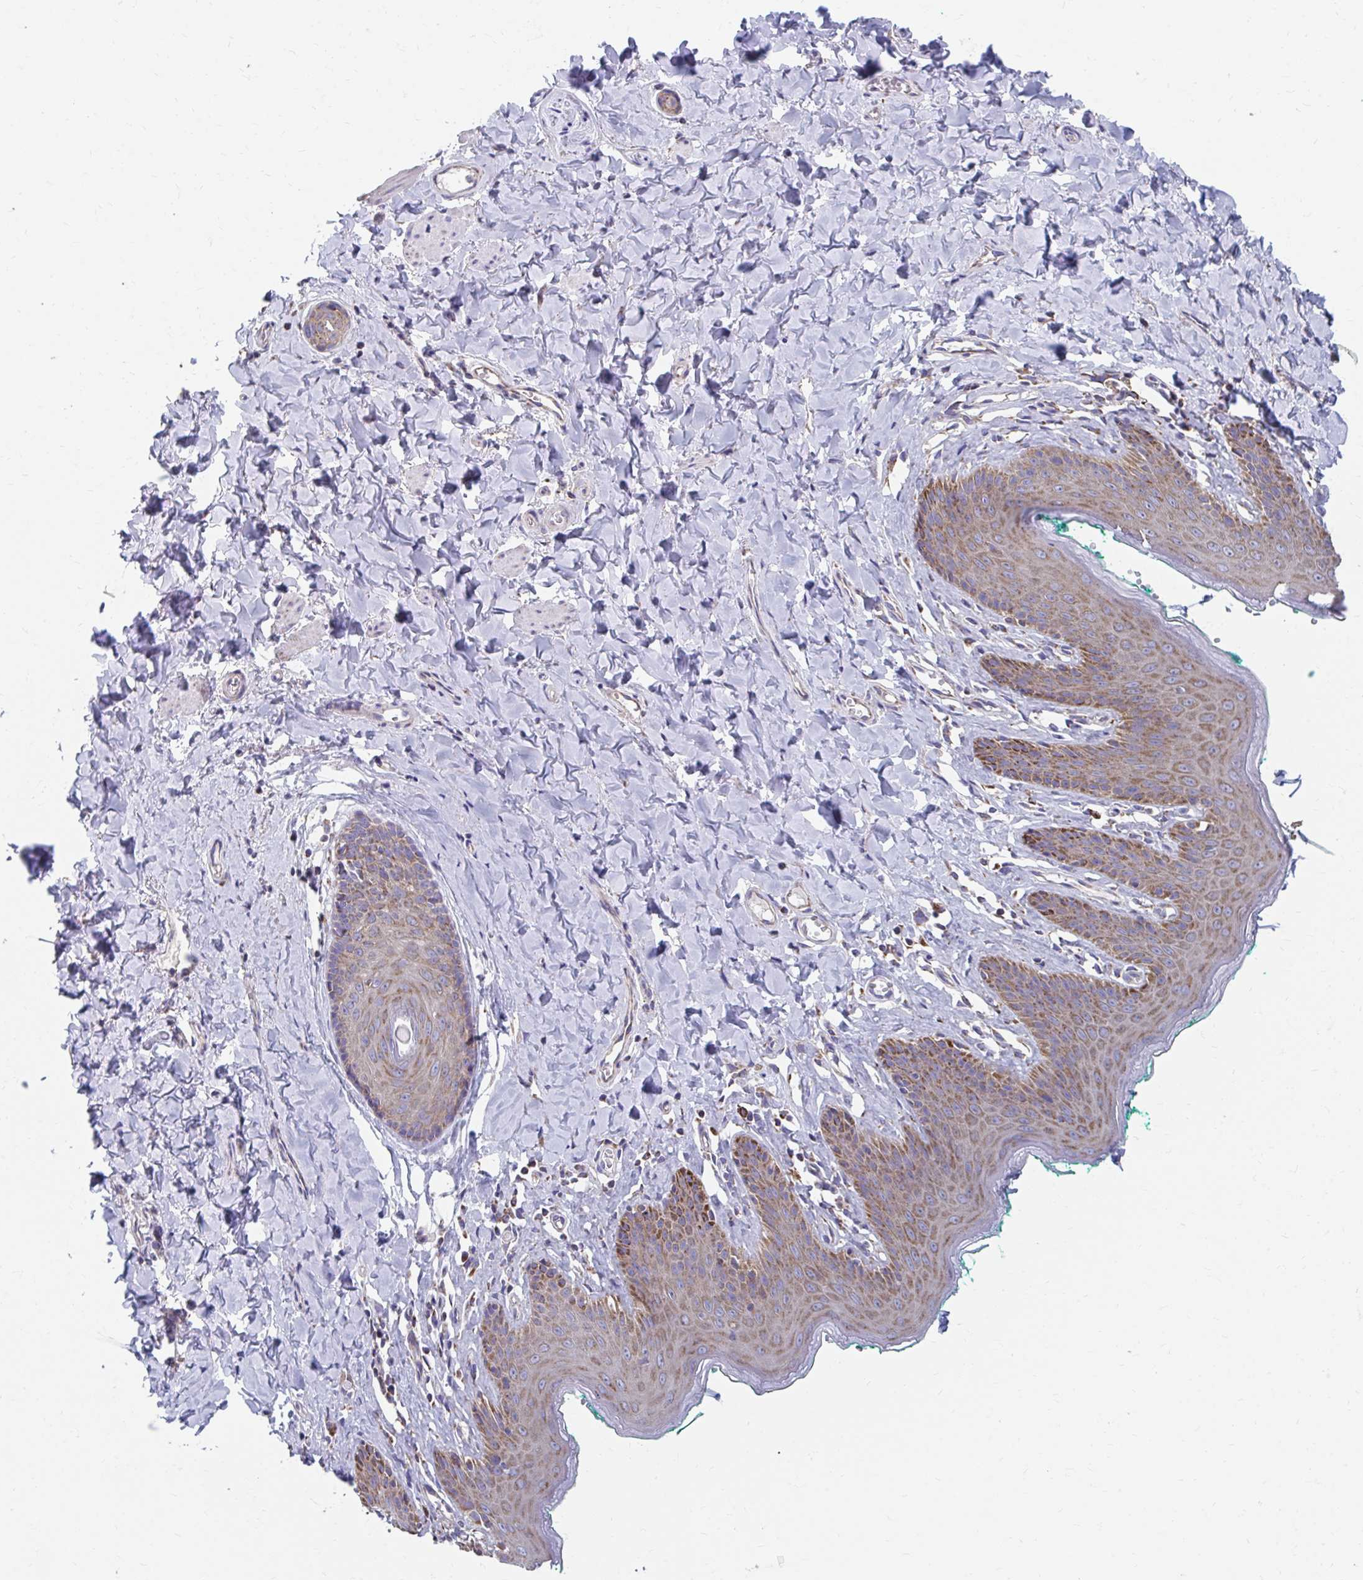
{"staining": {"intensity": "moderate", "quantity": "25%-75%", "location": "cytoplasmic/membranous"}, "tissue": "skin", "cell_type": "Epidermal cells", "image_type": "normal", "snomed": [{"axis": "morphology", "description": "Normal tissue, NOS"}, {"axis": "topography", "description": "Vulva"}, {"axis": "topography", "description": "Peripheral nerve tissue"}], "caption": "Protein expression analysis of normal skin shows moderate cytoplasmic/membranous expression in about 25%-75% of epidermal cells. (DAB IHC, brown staining for protein, blue staining for nuclei).", "gene": "RCC1L", "patient": {"sex": "female", "age": 66}}